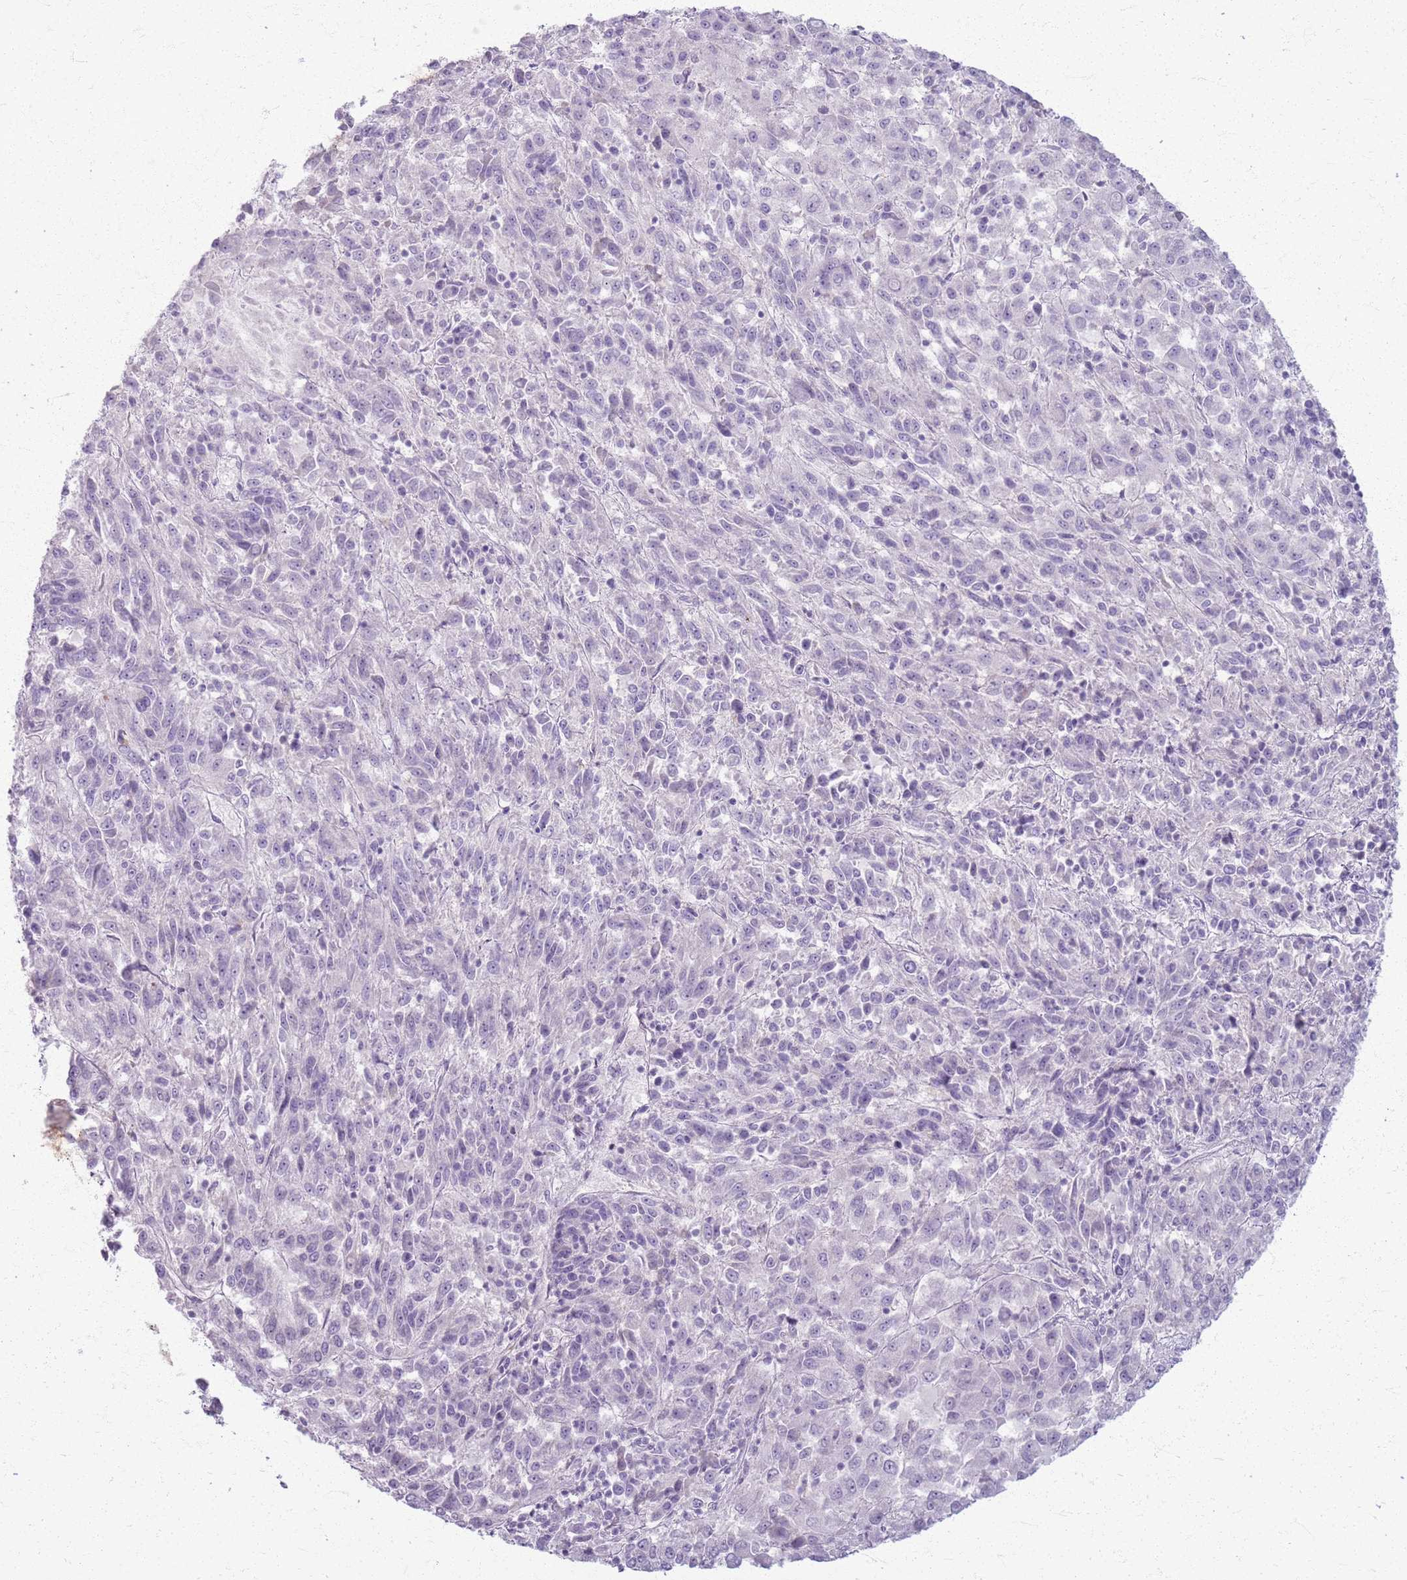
{"staining": {"intensity": "negative", "quantity": "none", "location": "none"}, "tissue": "melanoma", "cell_type": "Tumor cells", "image_type": "cancer", "snomed": [{"axis": "morphology", "description": "Malignant melanoma, Metastatic site"}, {"axis": "topography", "description": "Lung"}], "caption": "This is a photomicrograph of immunohistochemistry (IHC) staining of malignant melanoma (metastatic site), which shows no staining in tumor cells.", "gene": "CSRP3", "patient": {"sex": "male", "age": 64}}